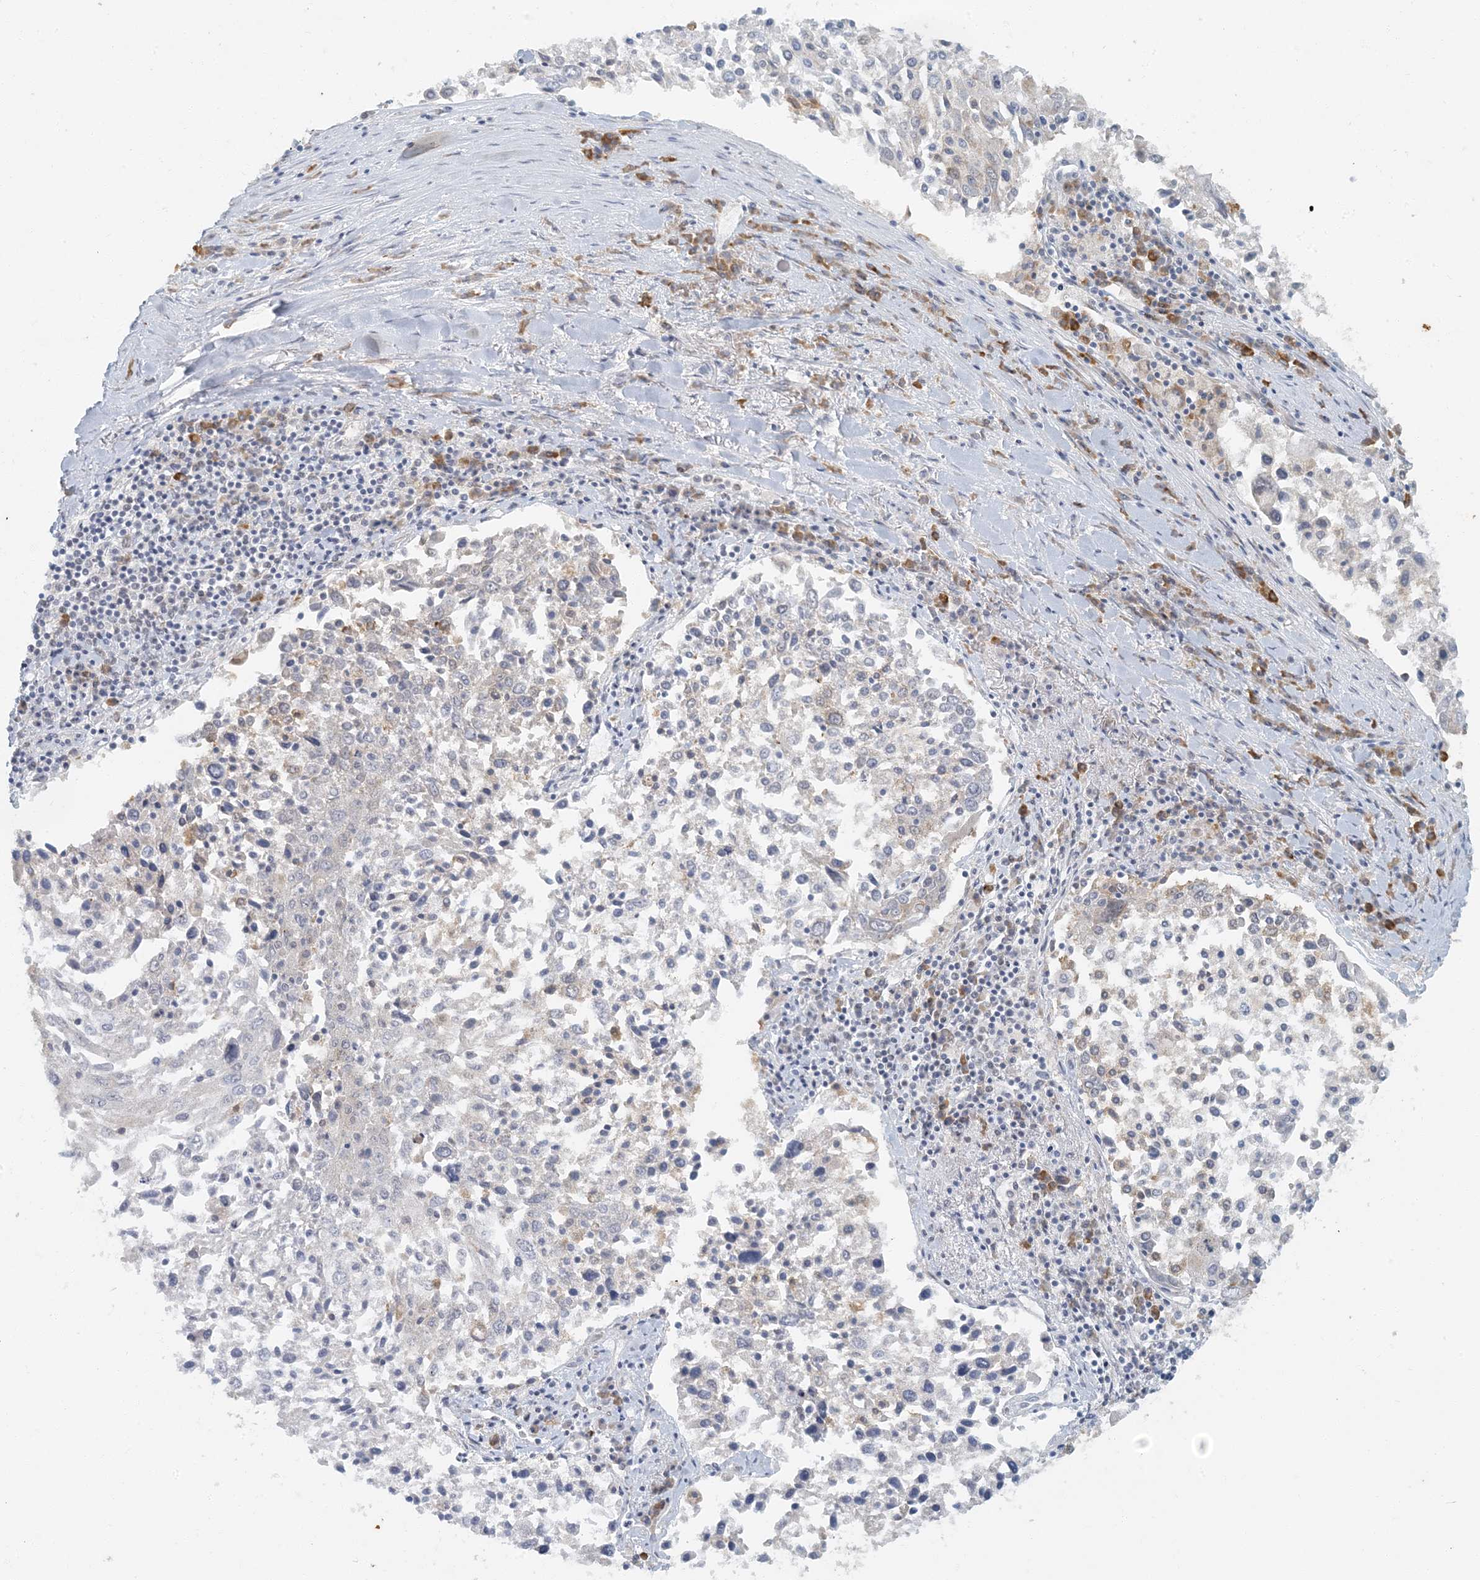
{"staining": {"intensity": "negative", "quantity": "none", "location": "none"}, "tissue": "lung cancer", "cell_type": "Tumor cells", "image_type": "cancer", "snomed": [{"axis": "morphology", "description": "Squamous cell carcinoma, NOS"}, {"axis": "topography", "description": "Lung"}], "caption": "Immunohistochemistry micrograph of lung cancer stained for a protein (brown), which reveals no expression in tumor cells.", "gene": "AK9", "patient": {"sex": "male", "age": 65}}